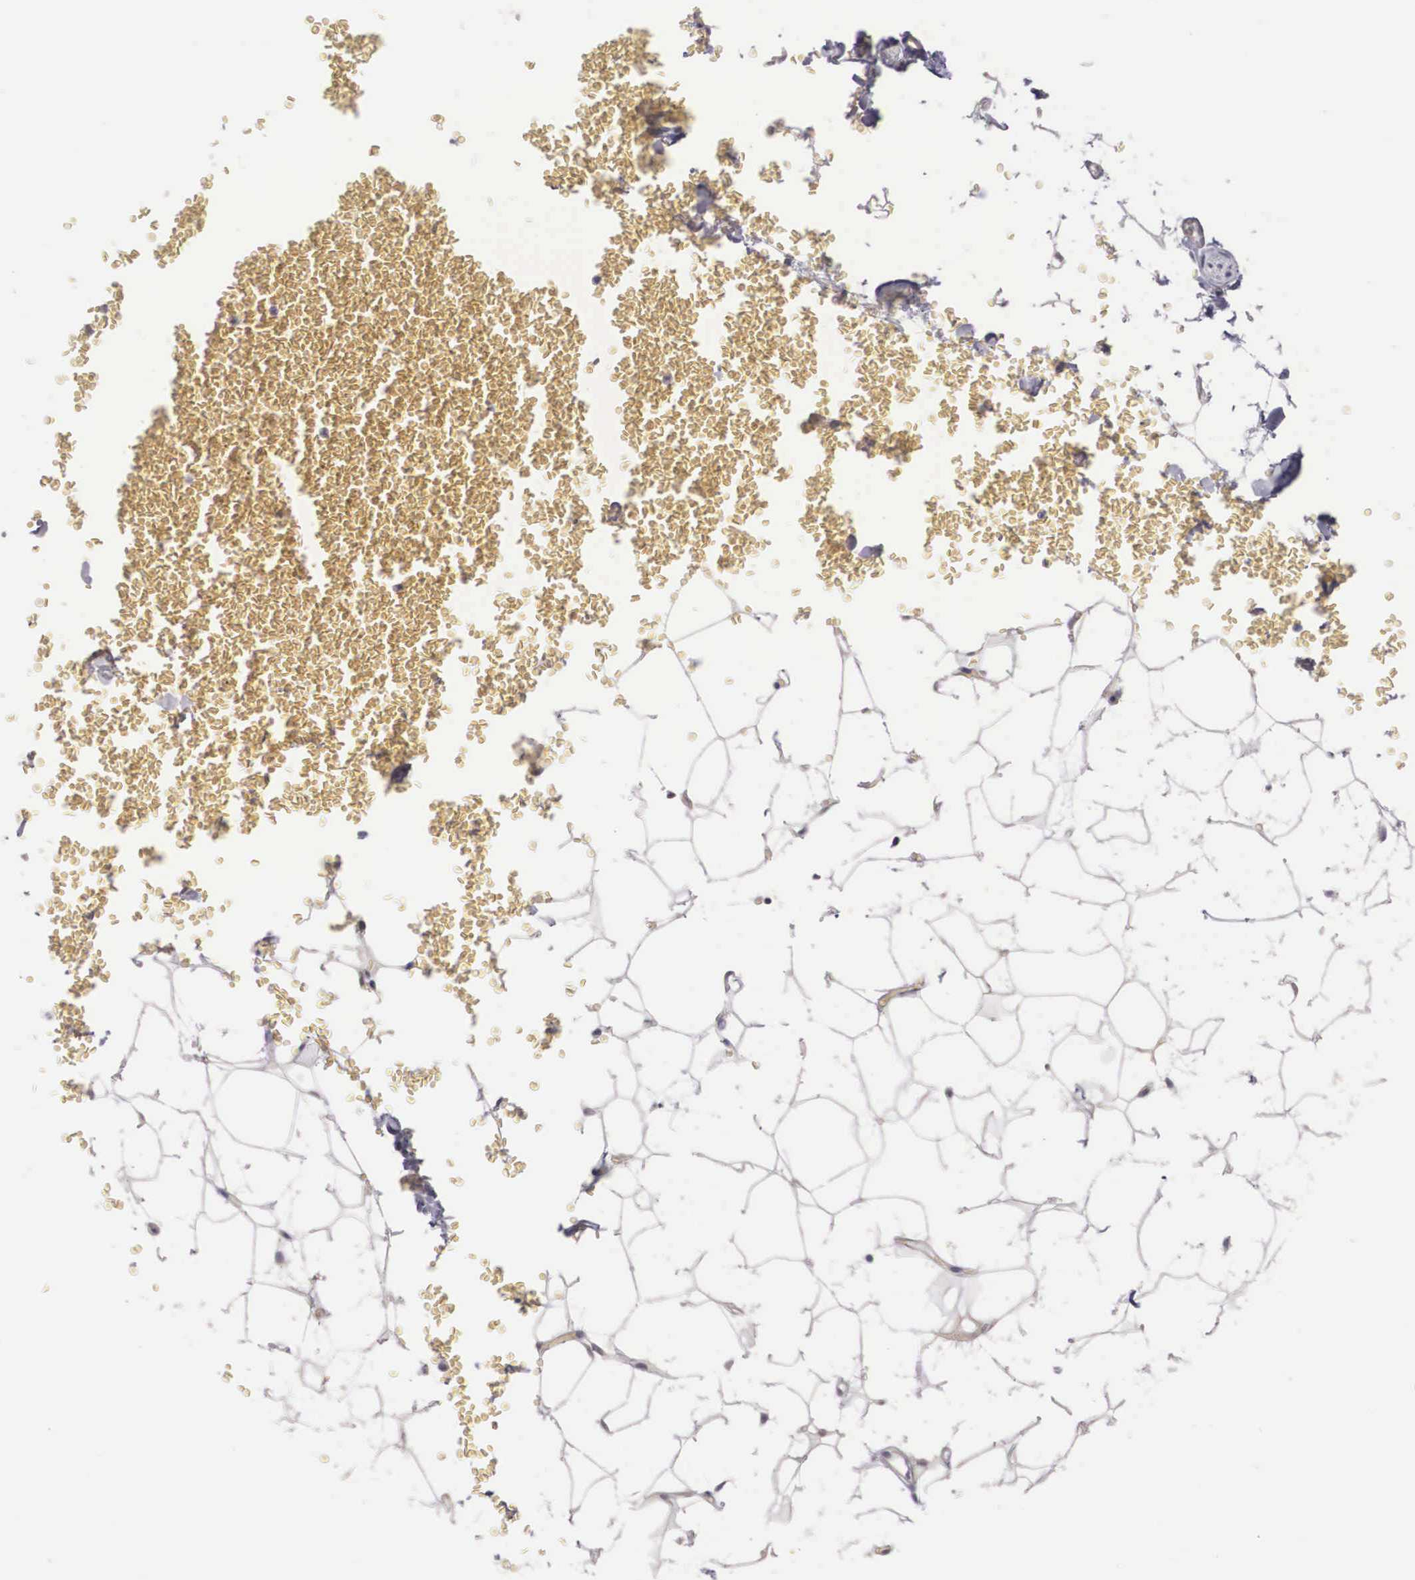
{"staining": {"intensity": "negative", "quantity": "none", "location": "none"}, "tissue": "adipose tissue", "cell_type": "Adipocytes", "image_type": "normal", "snomed": [{"axis": "morphology", "description": "Normal tissue, NOS"}, {"axis": "morphology", "description": "Inflammation, NOS"}, {"axis": "topography", "description": "Lymph node"}, {"axis": "topography", "description": "Peripheral nerve tissue"}], "caption": "This image is of unremarkable adipose tissue stained with immunohistochemistry (IHC) to label a protein in brown with the nuclei are counter-stained blue. There is no expression in adipocytes. Brightfield microscopy of immunohistochemistry (IHC) stained with DAB (3,3'-diaminobenzidine) (brown) and hematoxylin (blue), captured at high magnification.", "gene": "ENOX2", "patient": {"sex": "male", "age": 52}}